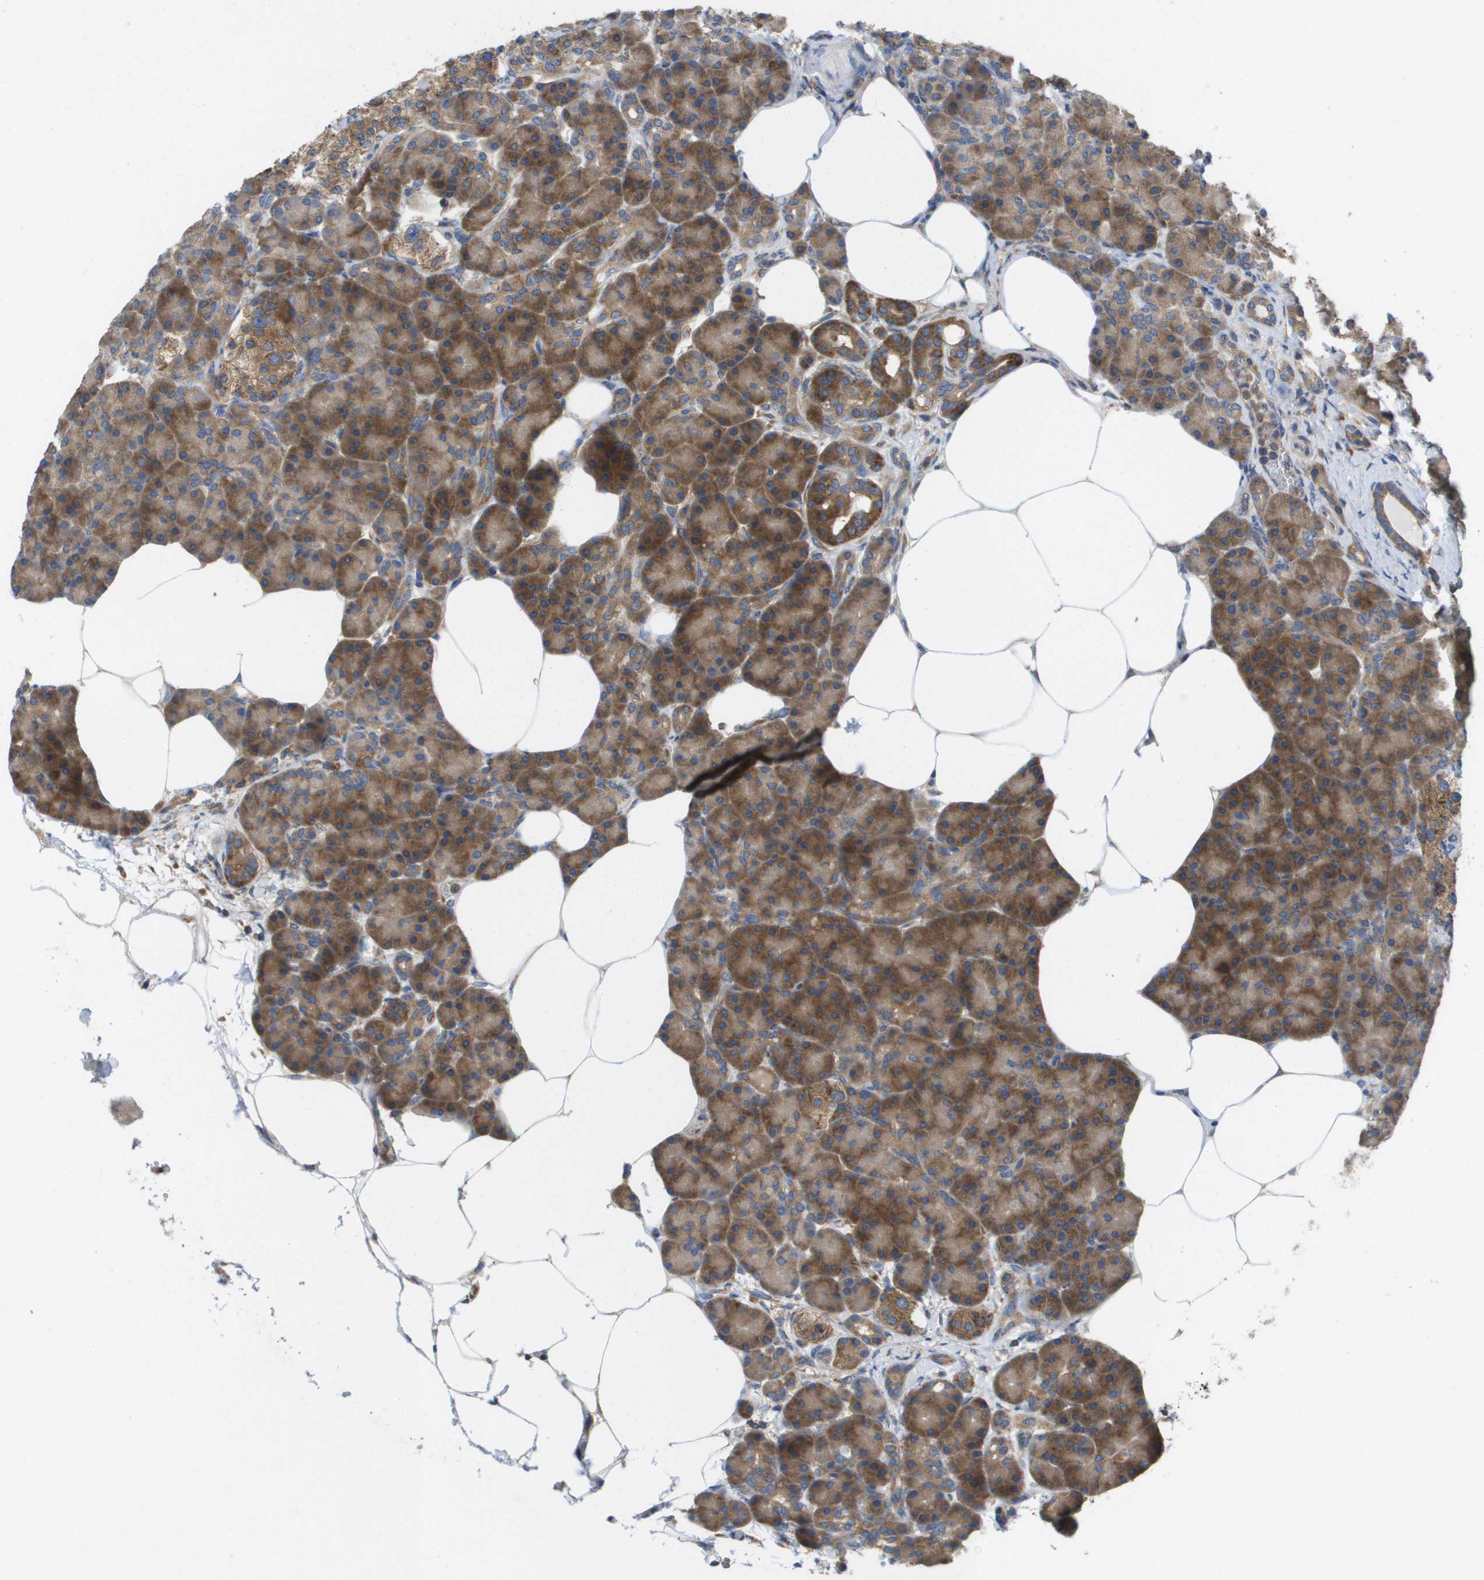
{"staining": {"intensity": "strong", "quantity": ">75%", "location": "cytoplasmic/membranous"}, "tissue": "pancreas", "cell_type": "Exocrine glandular cells", "image_type": "normal", "snomed": [{"axis": "morphology", "description": "Normal tissue, NOS"}, {"axis": "topography", "description": "Pancreas"}], "caption": "High-magnification brightfield microscopy of benign pancreas stained with DAB (3,3'-diaminobenzidine) (brown) and counterstained with hematoxylin (blue). exocrine glandular cells exhibit strong cytoplasmic/membranous expression is present in about>75% of cells.", "gene": "EIF4G2", "patient": {"sex": "female", "age": 70}}